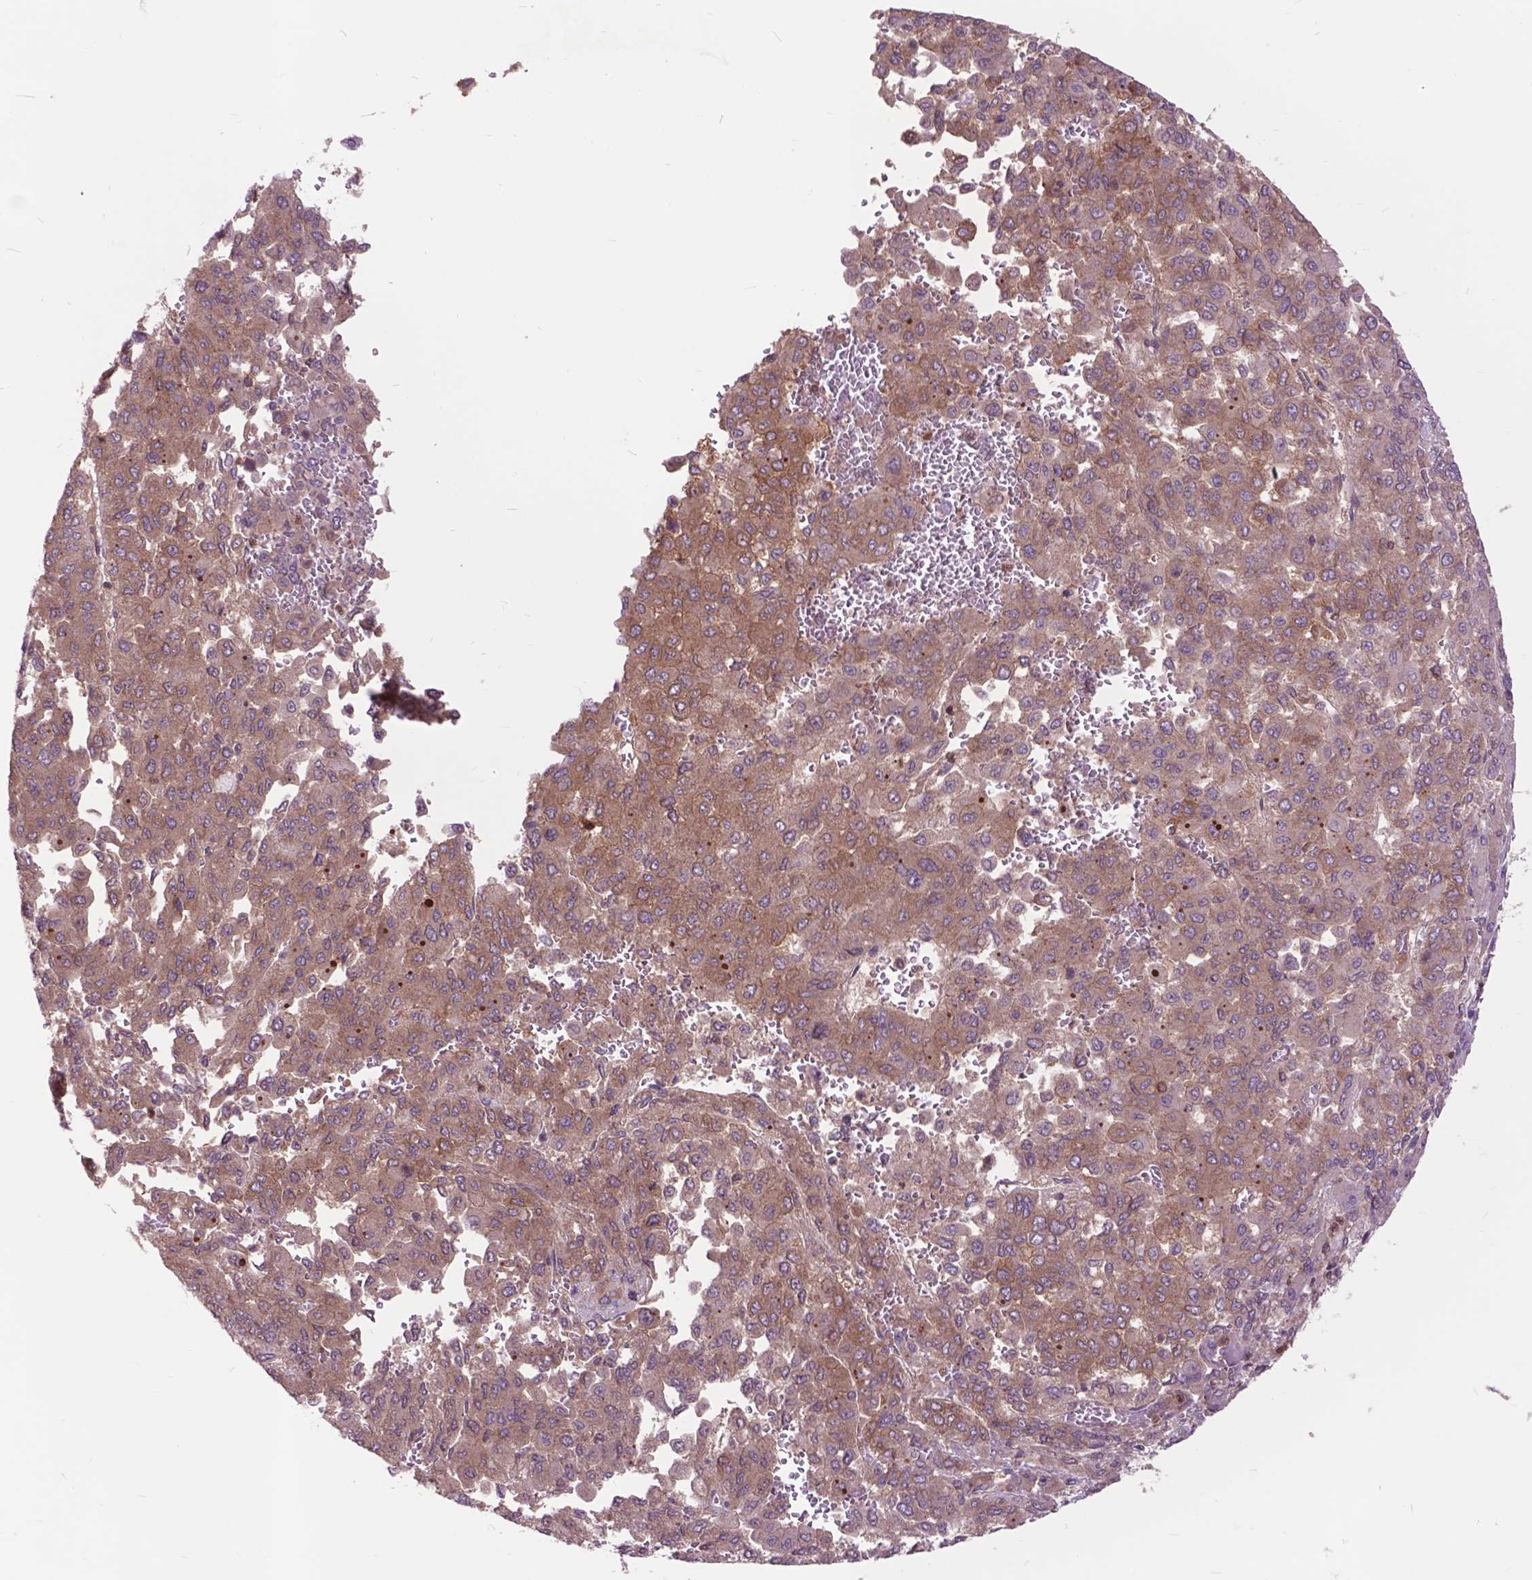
{"staining": {"intensity": "moderate", "quantity": ">75%", "location": "cytoplasmic/membranous"}, "tissue": "liver cancer", "cell_type": "Tumor cells", "image_type": "cancer", "snomed": [{"axis": "morphology", "description": "Carcinoma, Hepatocellular, NOS"}, {"axis": "topography", "description": "Liver"}], "caption": "Immunohistochemistry image of human liver cancer (hepatocellular carcinoma) stained for a protein (brown), which demonstrates medium levels of moderate cytoplasmic/membranous positivity in about >75% of tumor cells.", "gene": "ARAF", "patient": {"sex": "female", "age": 41}}